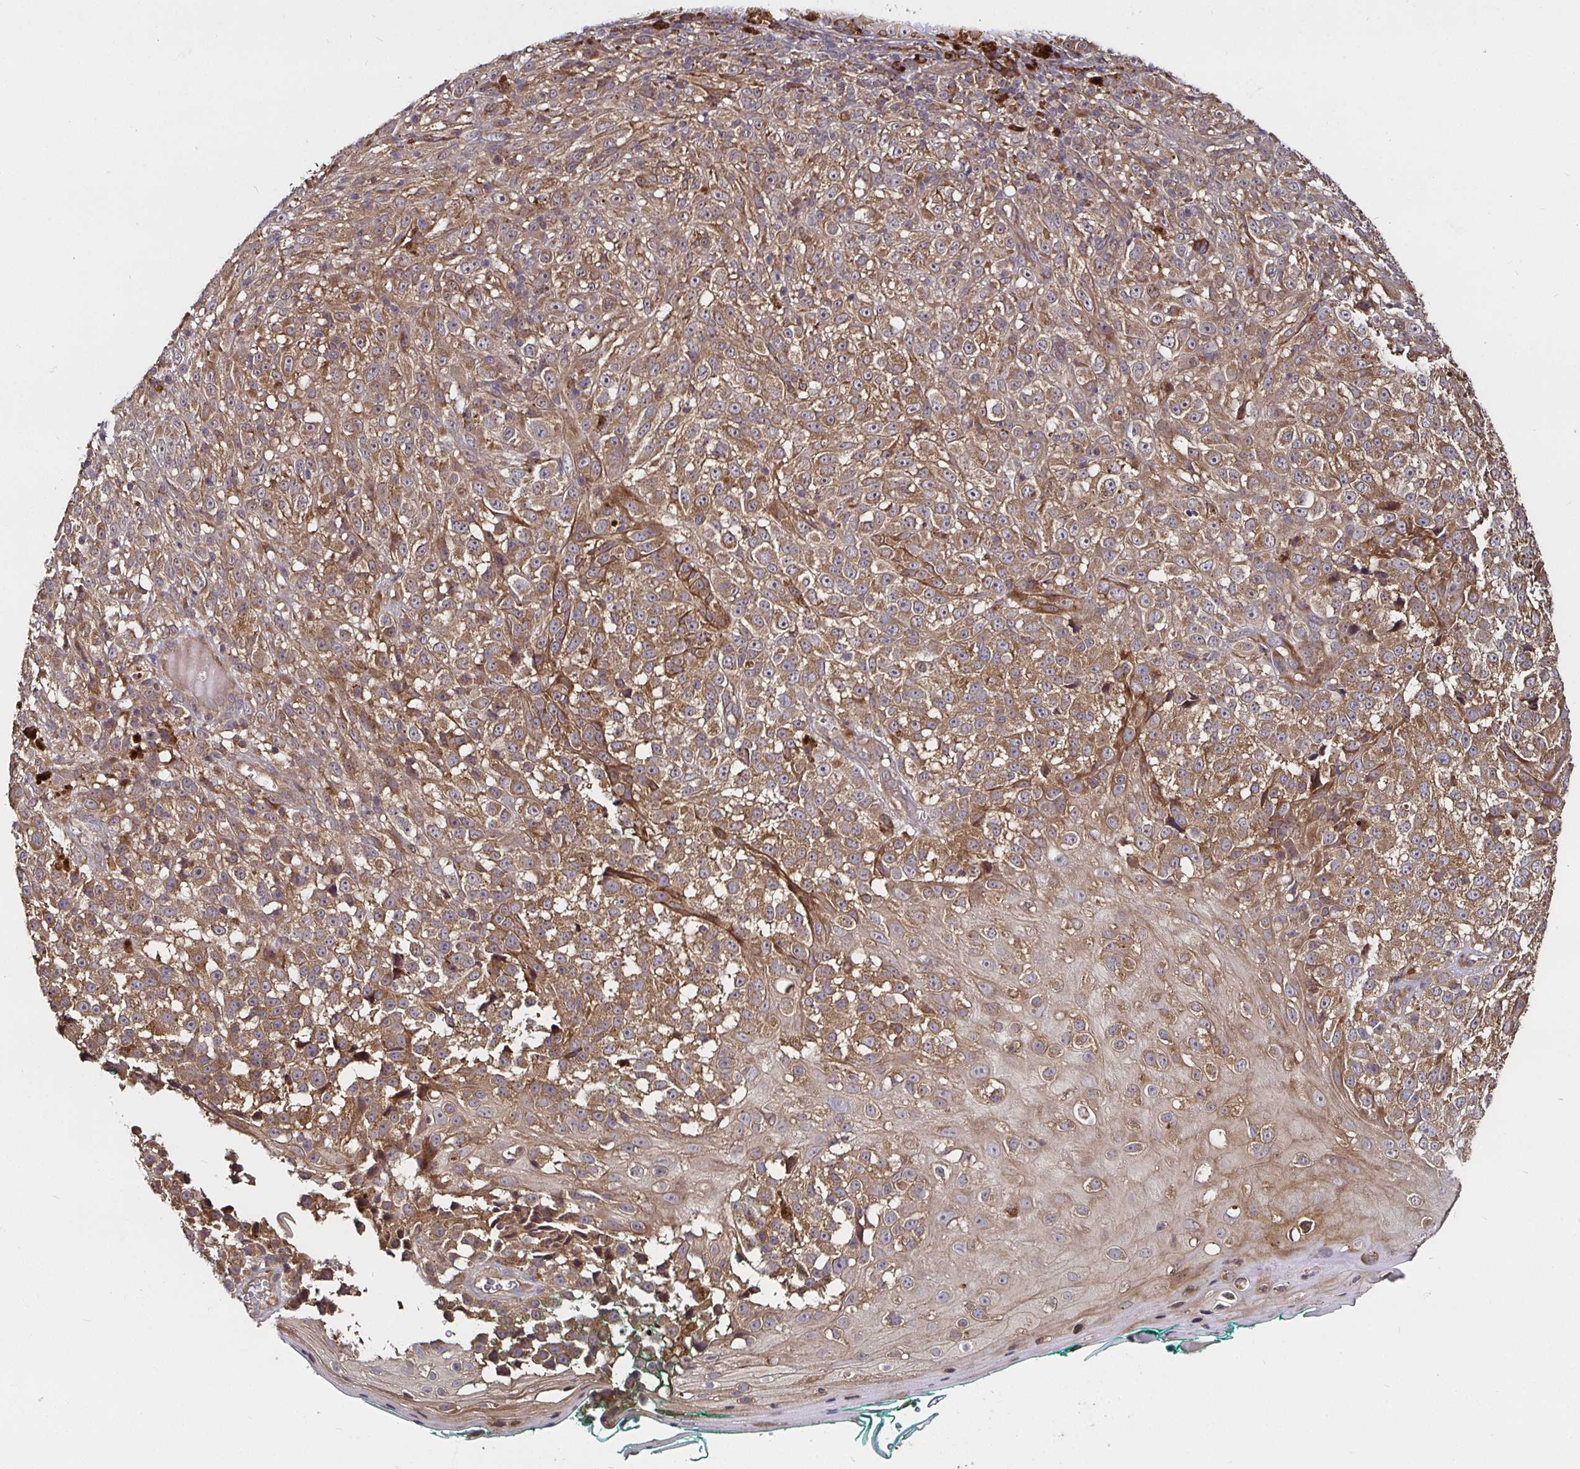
{"staining": {"intensity": "moderate", "quantity": ">75%", "location": "cytoplasmic/membranous"}, "tissue": "melanoma", "cell_type": "Tumor cells", "image_type": "cancer", "snomed": [{"axis": "morphology", "description": "Malignant melanoma, NOS"}, {"axis": "topography", "description": "Skin"}], "caption": "A micrograph of human malignant melanoma stained for a protein exhibits moderate cytoplasmic/membranous brown staining in tumor cells.", "gene": "MLST8", "patient": {"sex": "male", "age": 79}}